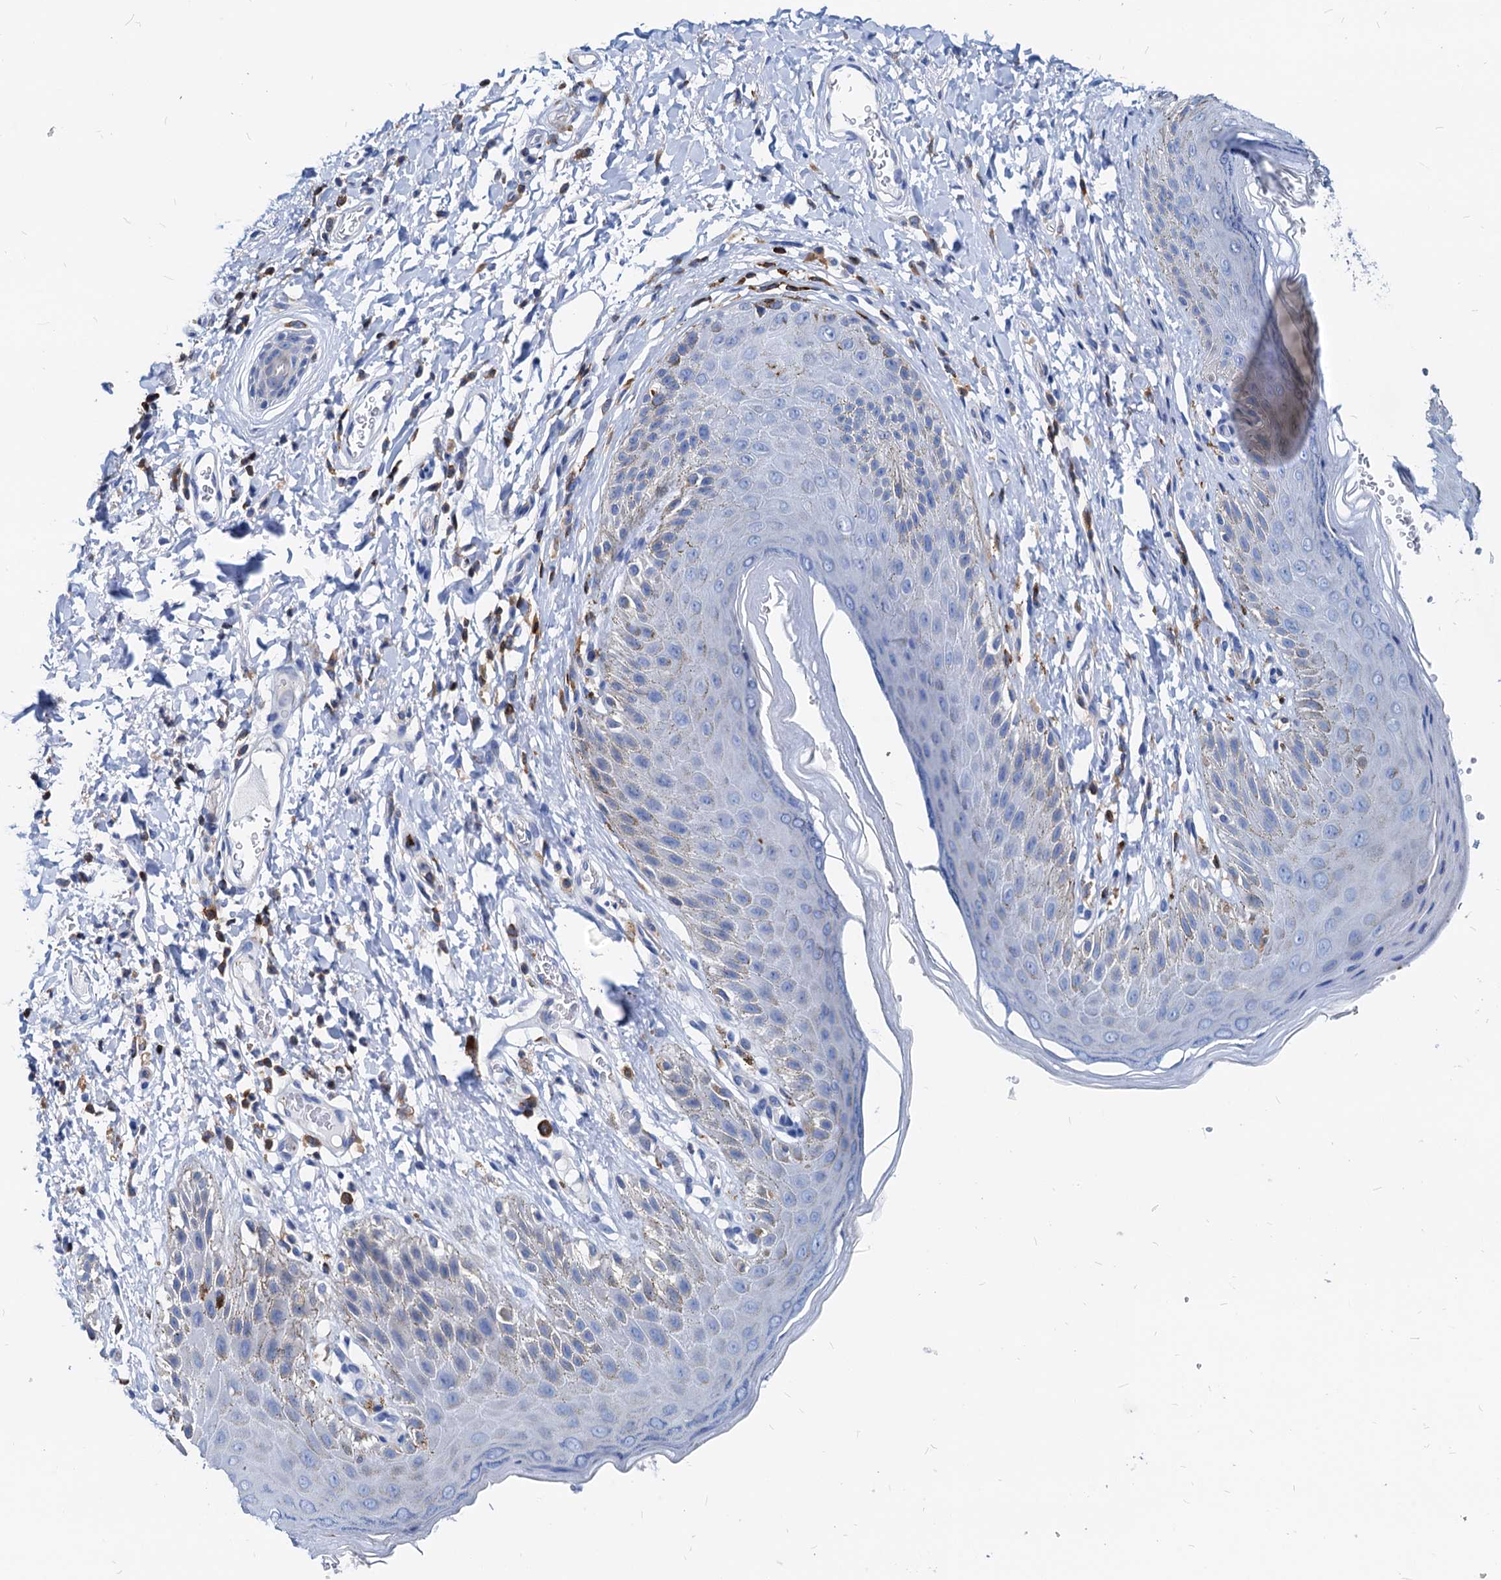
{"staining": {"intensity": "weak", "quantity": "<25%", "location": "cytoplasmic/membranous"}, "tissue": "skin", "cell_type": "Epidermal cells", "image_type": "normal", "snomed": [{"axis": "morphology", "description": "Normal tissue, NOS"}, {"axis": "topography", "description": "Anal"}], "caption": "DAB immunohistochemical staining of unremarkable skin displays no significant staining in epidermal cells. (DAB (3,3'-diaminobenzidine) IHC, high magnification).", "gene": "LCP2", "patient": {"sex": "male", "age": 44}}